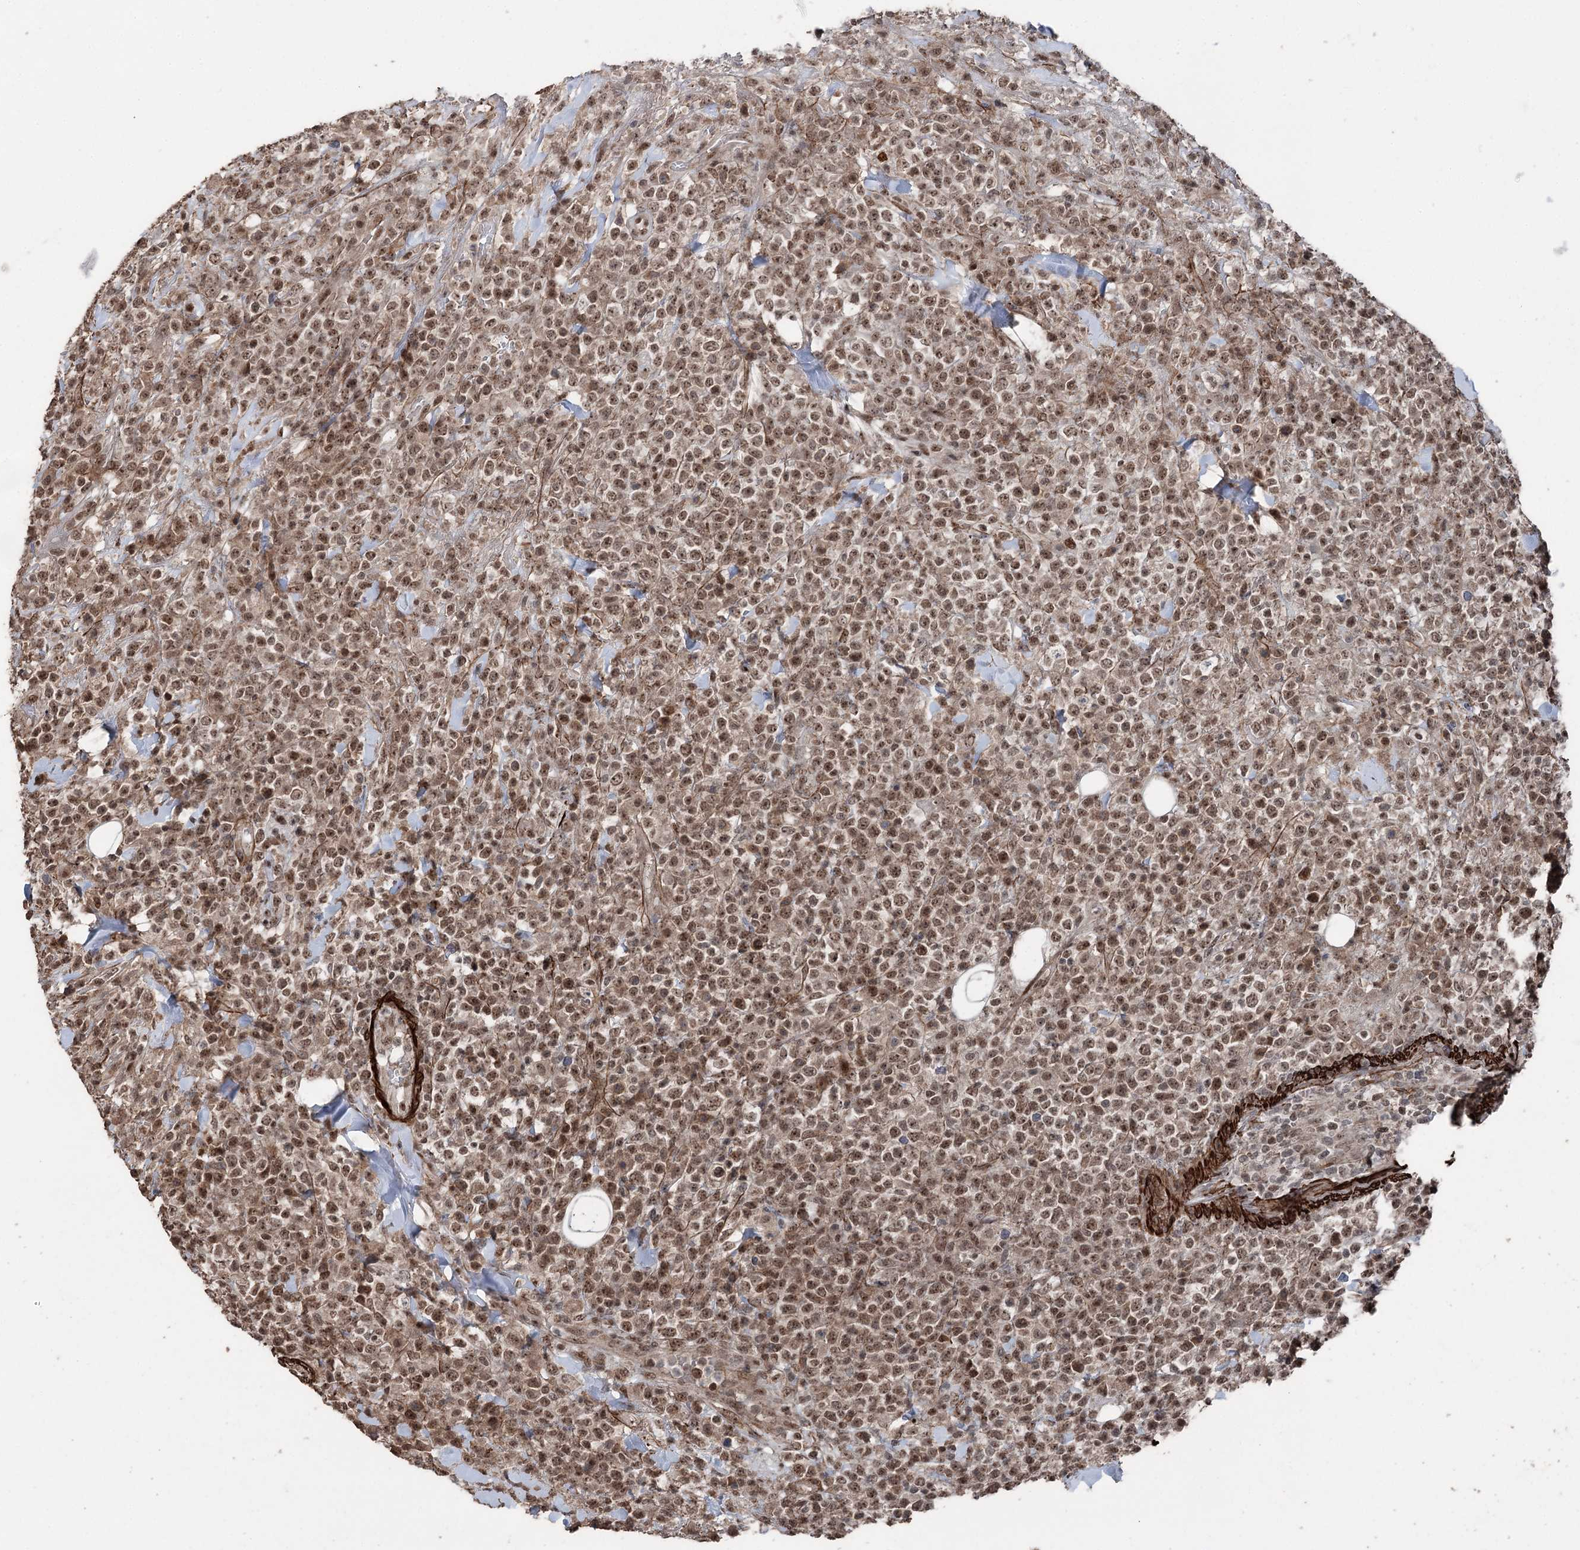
{"staining": {"intensity": "moderate", "quantity": ">75%", "location": "nuclear"}, "tissue": "lymphoma", "cell_type": "Tumor cells", "image_type": "cancer", "snomed": [{"axis": "morphology", "description": "Malignant lymphoma, non-Hodgkin's type, High grade"}, {"axis": "topography", "description": "Colon"}], "caption": "There is medium levels of moderate nuclear staining in tumor cells of high-grade malignant lymphoma, non-Hodgkin's type, as demonstrated by immunohistochemical staining (brown color).", "gene": "CCDC82", "patient": {"sex": "female", "age": 53}}